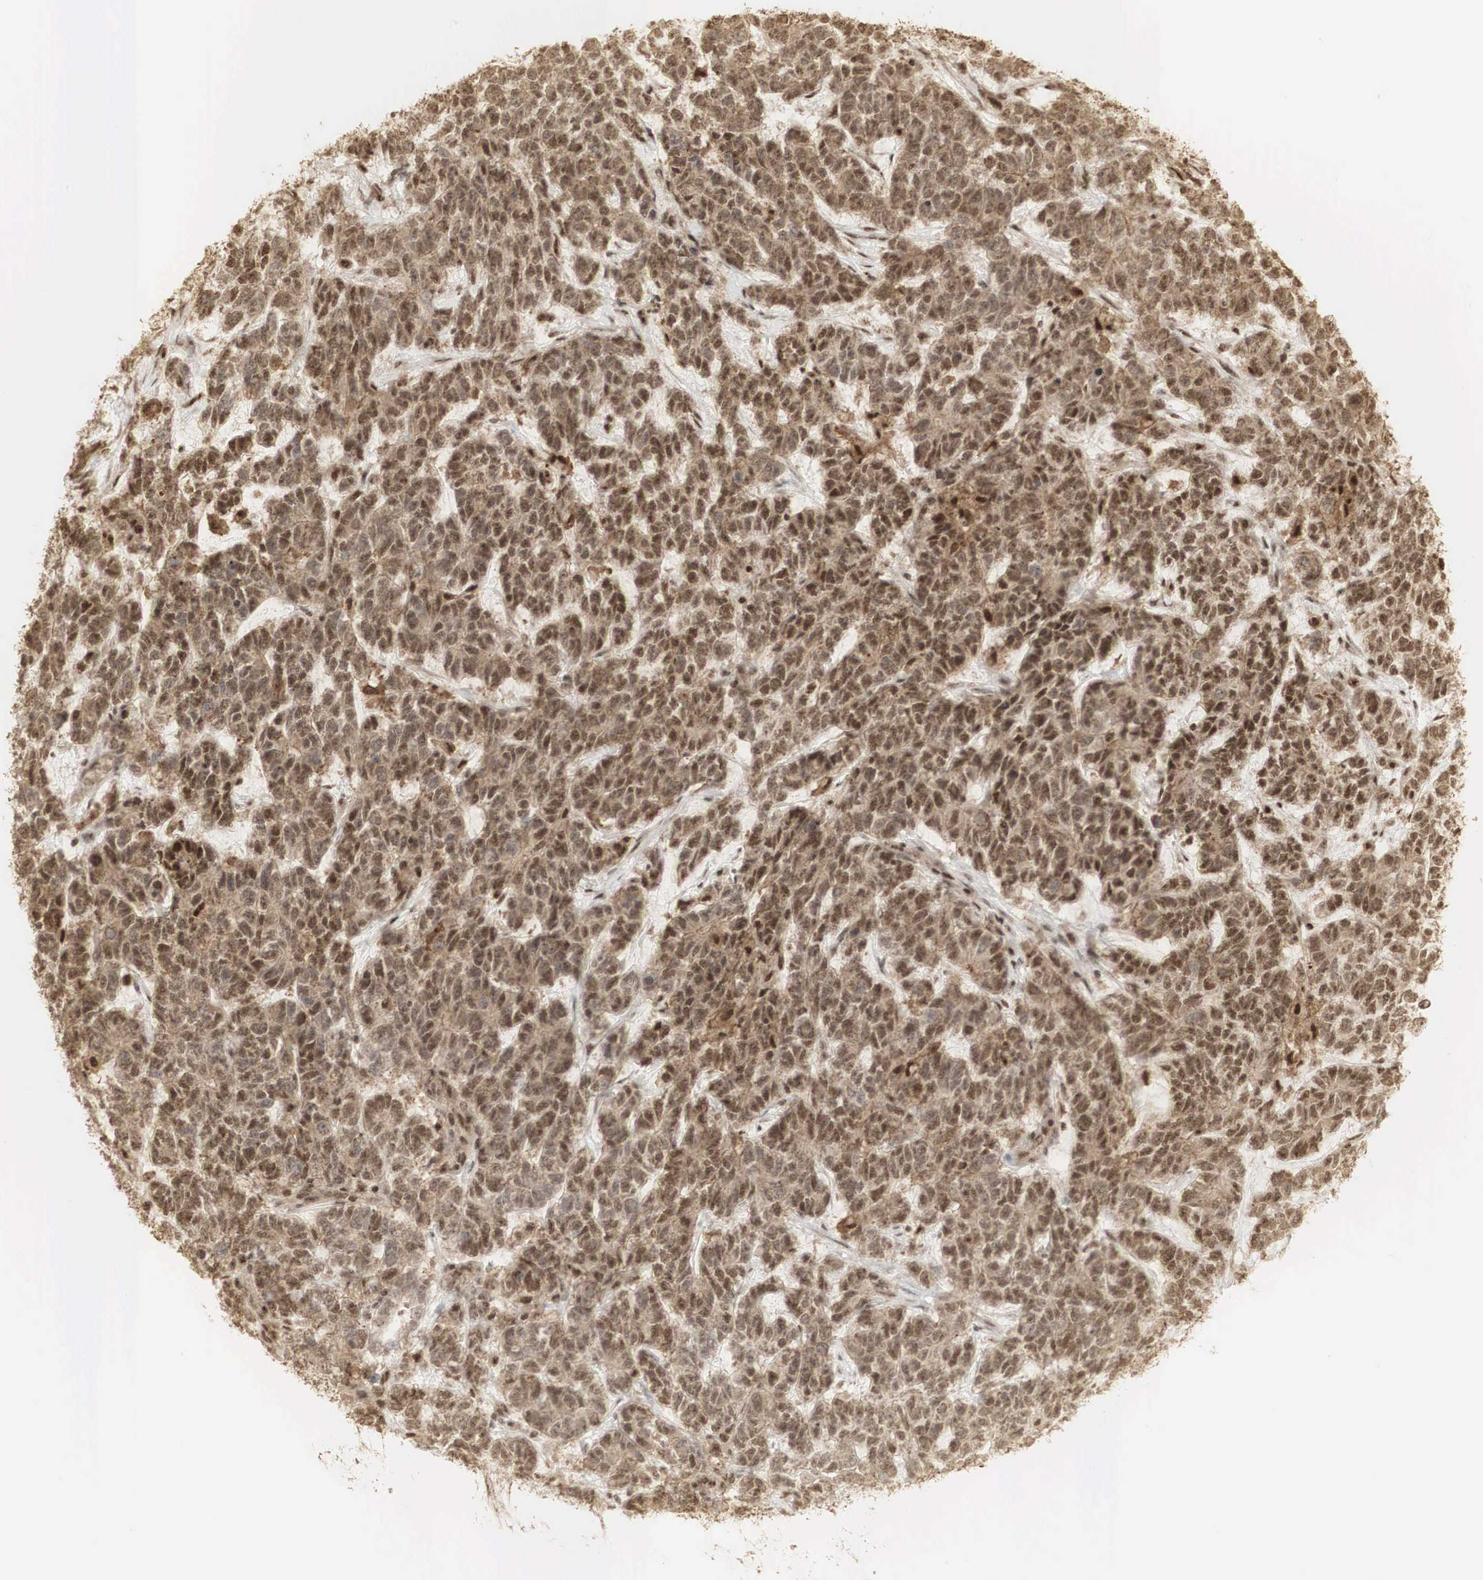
{"staining": {"intensity": "strong", "quantity": ">75%", "location": "cytoplasmic/membranous,nuclear"}, "tissue": "testis cancer", "cell_type": "Tumor cells", "image_type": "cancer", "snomed": [{"axis": "morphology", "description": "Carcinoma, Embryonal, NOS"}, {"axis": "topography", "description": "Testis"}], "caption": "Tumor cells reveal high levels of strong cytoplasmic/membranous and nuclear staining in approximately >75% of cells in testis cancer. (Brightfield microscopy of DAB IHC at high magnification).", "gene": "RNF113A", "patient": {"sex": "male", "age": 26}}